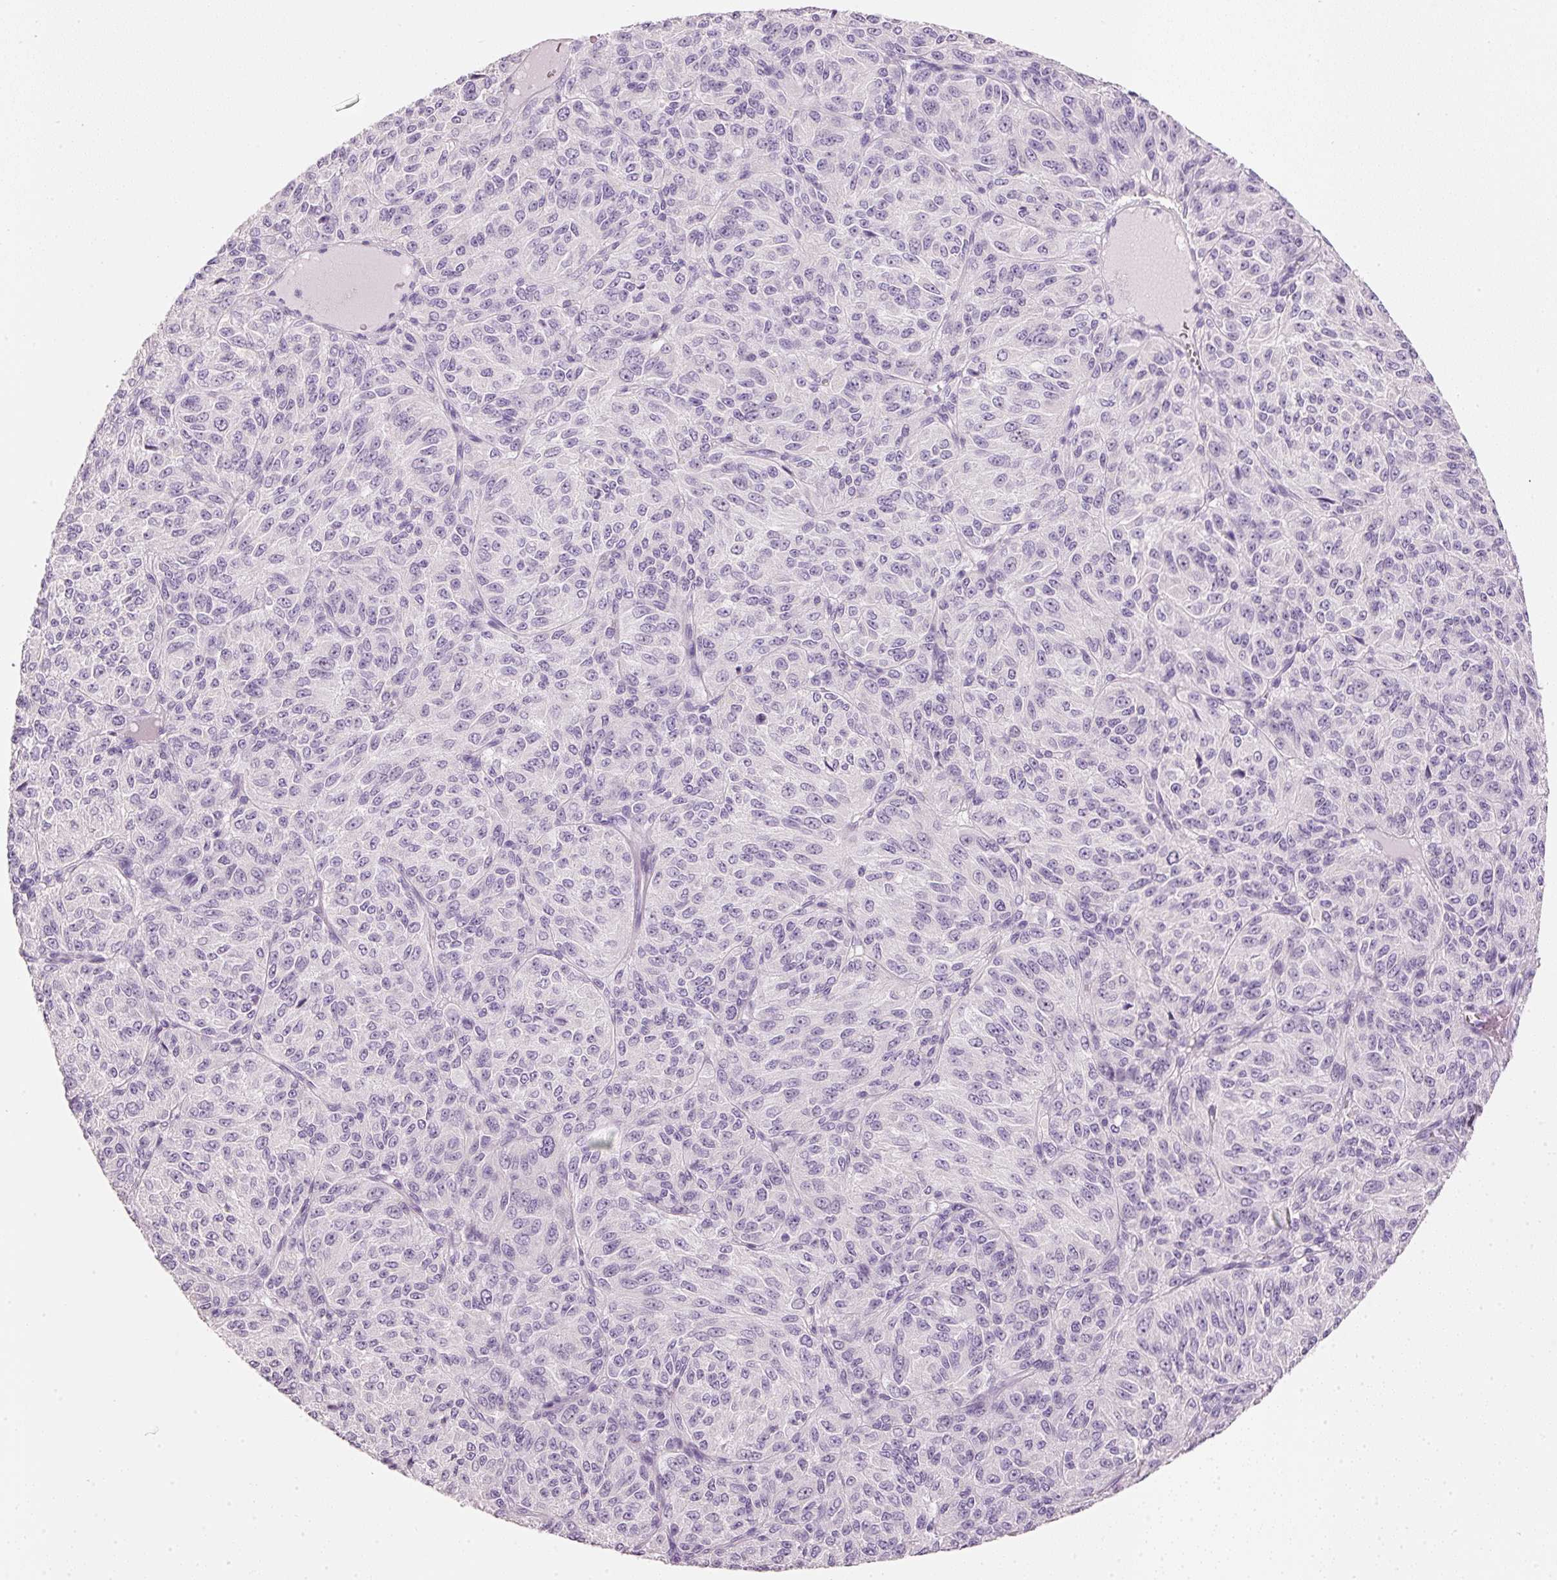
{"staining": {"intensity": "negative", "quantity": "none", "location": "none"}, "tissue": "melanoma", "cell_type": "Tumor cells", "image_type": "cancer", "snomed": [{"axis": "morphology", "description": "Malignant melanoma, Metastatic site"}, {"axis": "topography", "description": "Brain"}], "caption": "Human melanoma stained for a protein using immunohistochemistry demonstrates no staining in tumor cells.", "gene": "PDXDC1", "patient": {"sex": "female", "age": 56}}